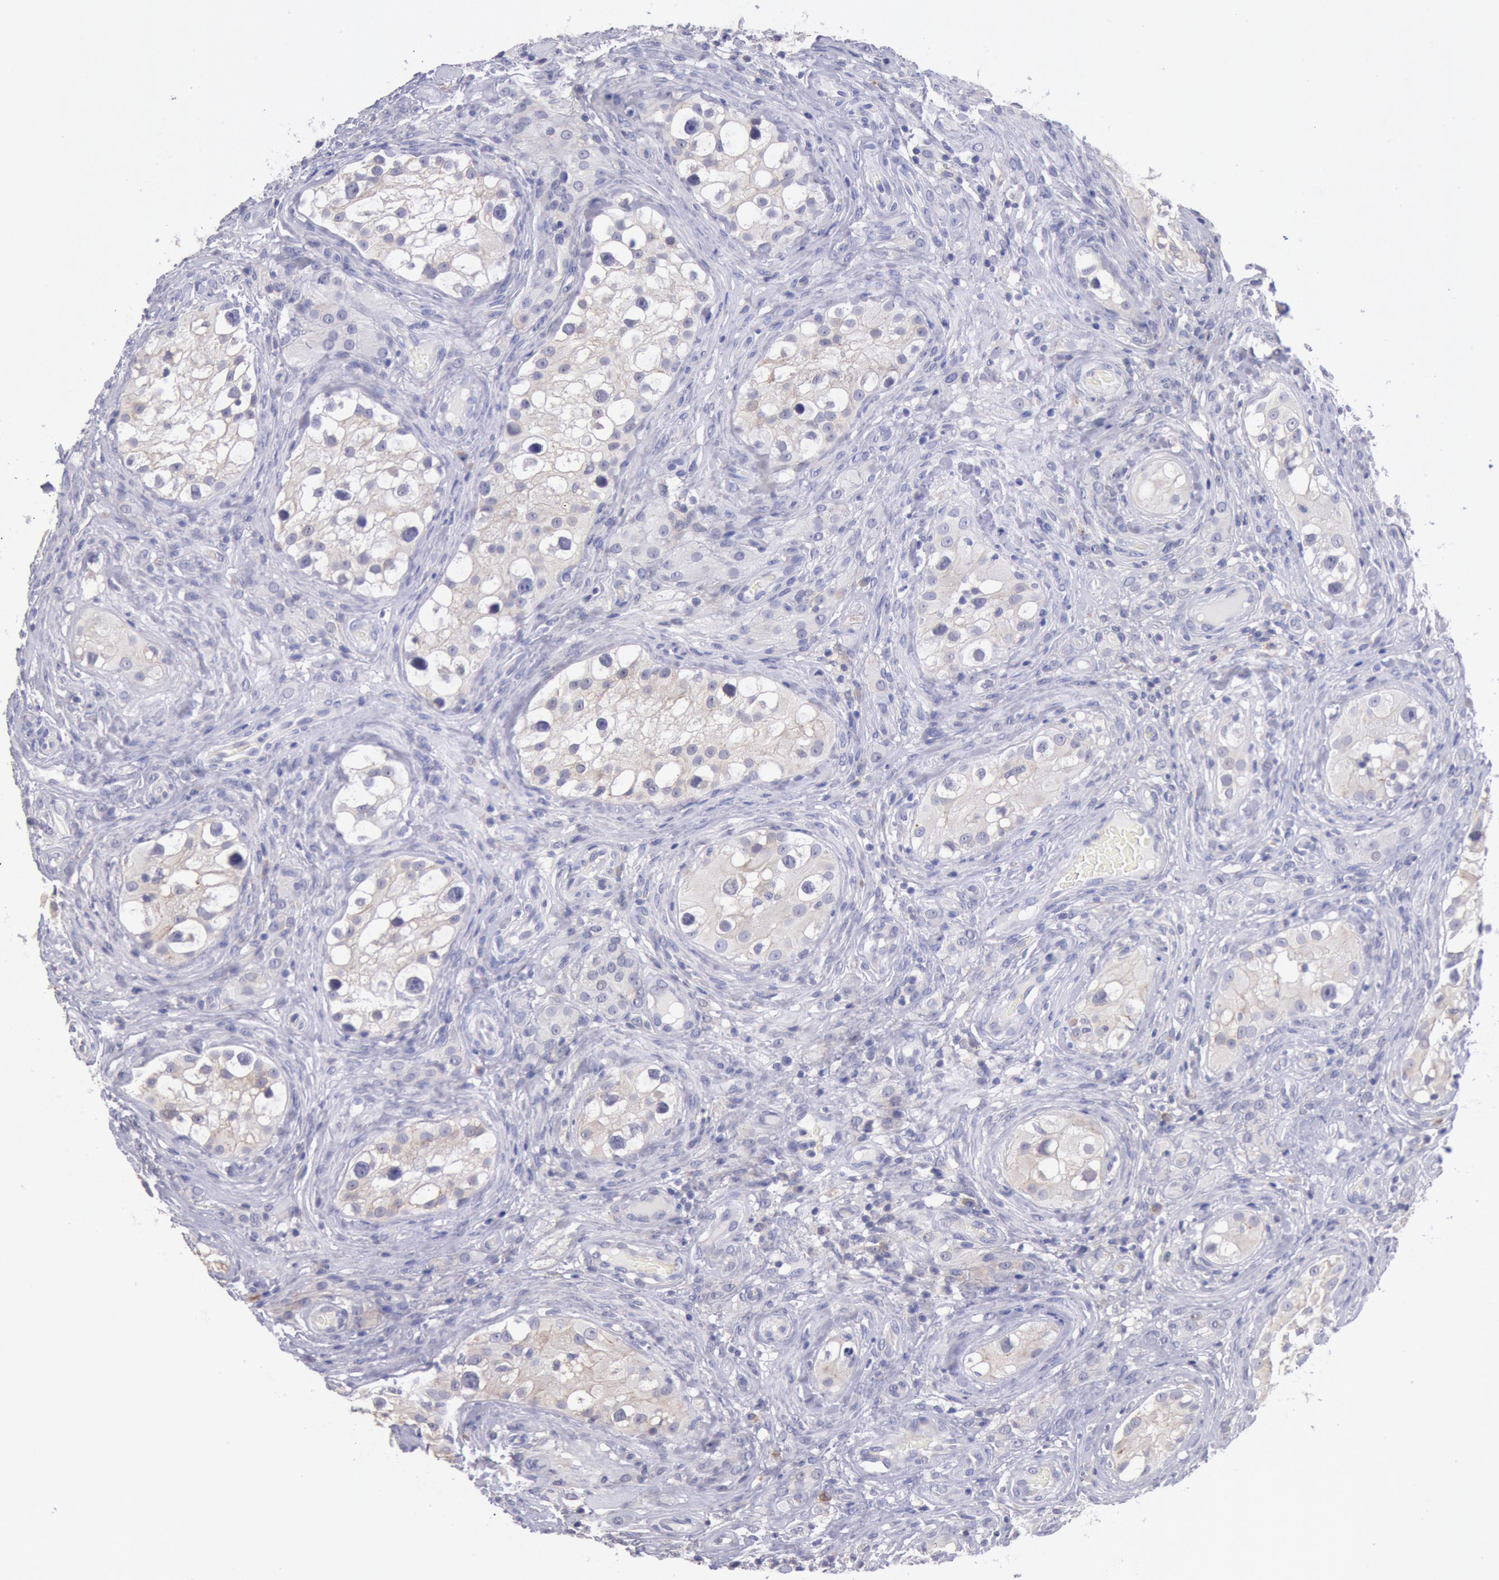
{"staining": {"intensity": "negative", "quantity": "none", "location": "none"}, "tissue": "testis cancer", "cell_type": "Tumor cells", "image_type": "cancer", "snomed": [{"axis": "morphology", "description": "Carcinoma, Embryonal, NOS"}, {"axis": "topography", "description": "Testis"}], "caption": "Photomicrograph shows no protein expression in tumor cells of testis cancer tissue.", "gene": "GAL3ST1", "patient": {"sex": "male", "age": 31}}